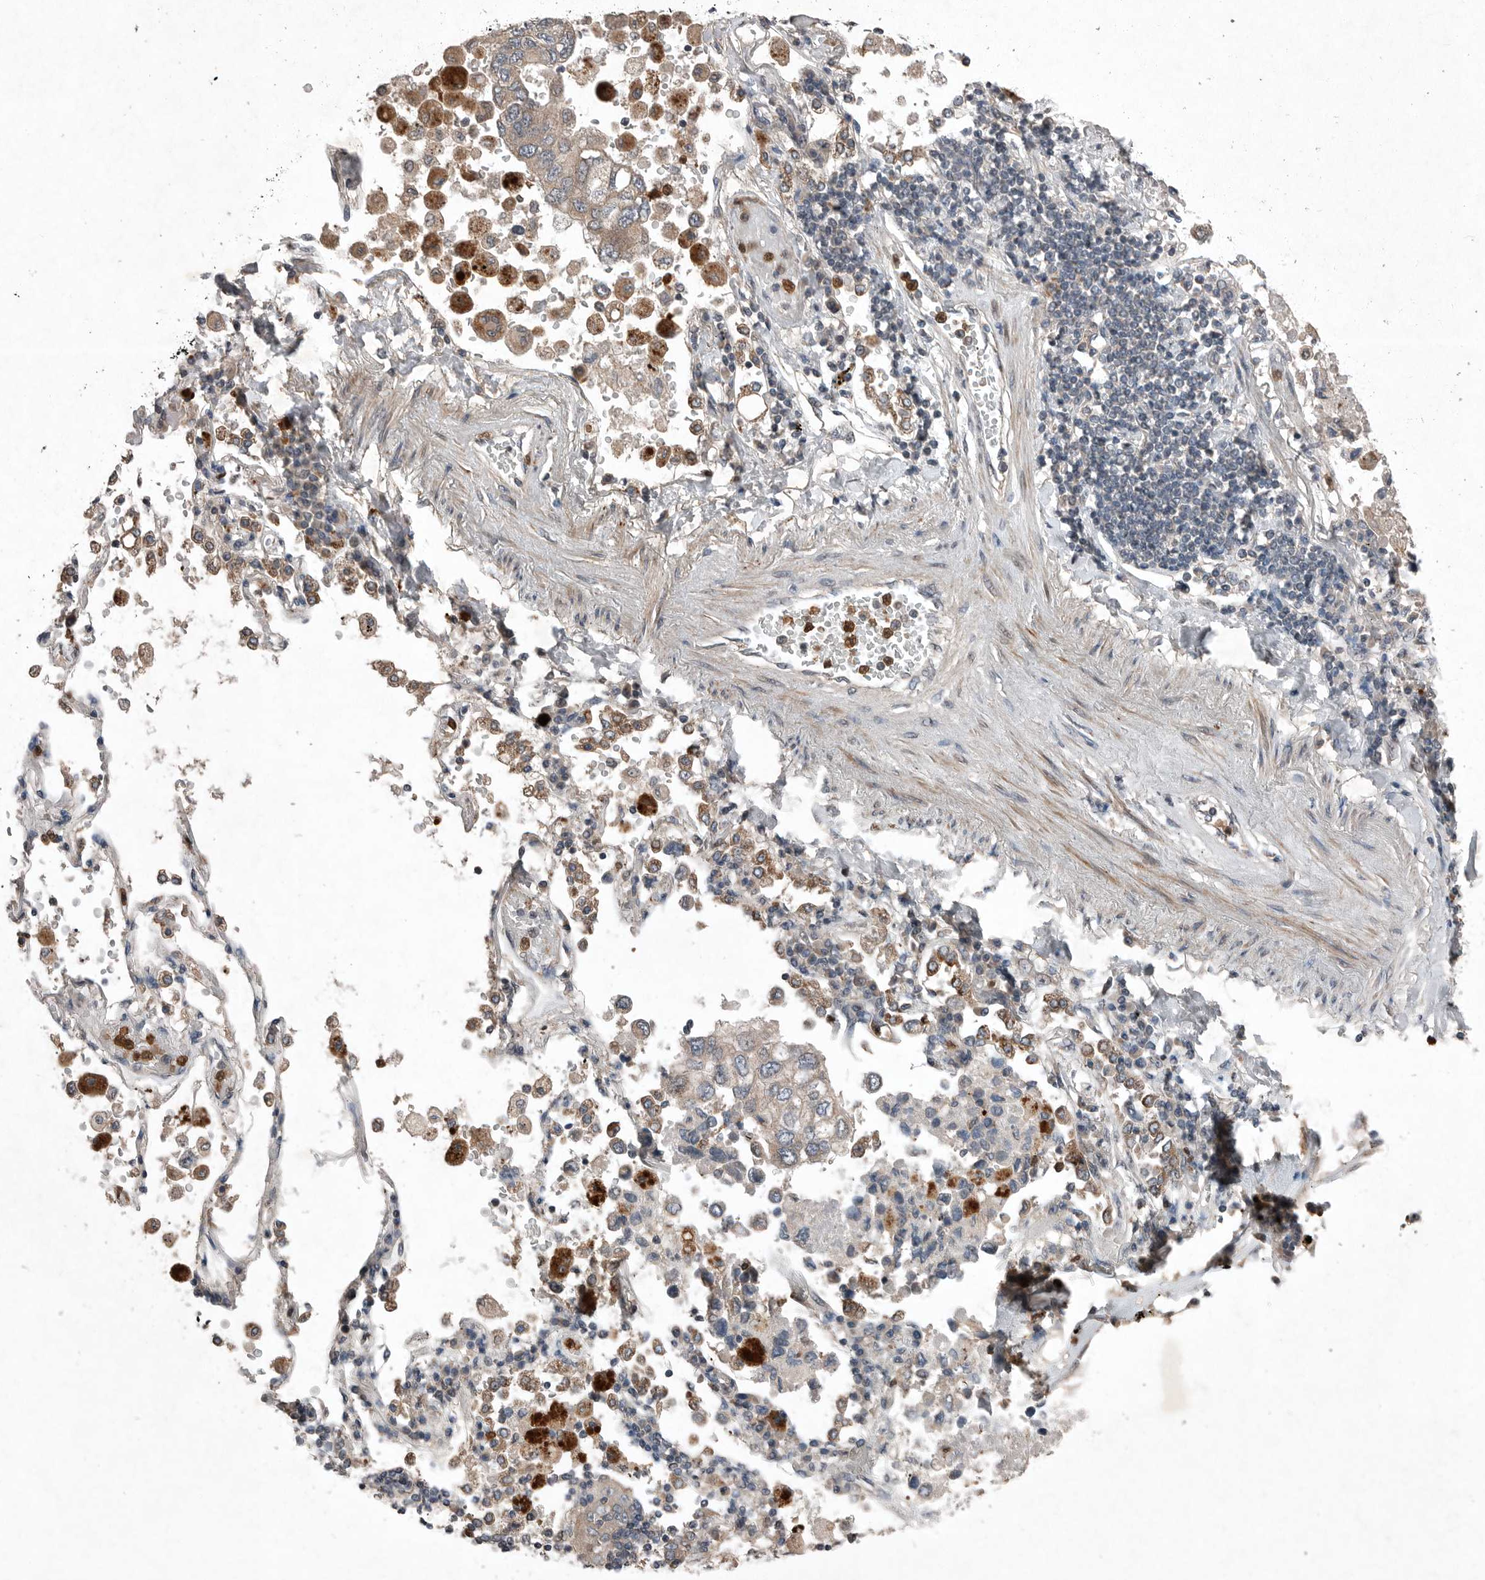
{"staining": {"intensity": "weak", "quantity": ">75%", "location": "cytoplasmic/membranous"}, "tissue": "lung cancer", "cell_type": "Tumor cells", "image_type": "cancer", "snomed": [{"axis": "morphology", "description": "Adenocarcinoma, NOS"}, {"axis": "topography", "description": "Lung"}], "caption": "Lung adenocarcinoma tissue shows weak cytoplasmic/membranous positivity in approximately >75% of tumor cells (DAB (3,3'-diaminobenzidine) = brown stain, brightfield microscopy at high magnification).", "gene": "SCP2", "patient": {"sex": "male", "age": 63}}